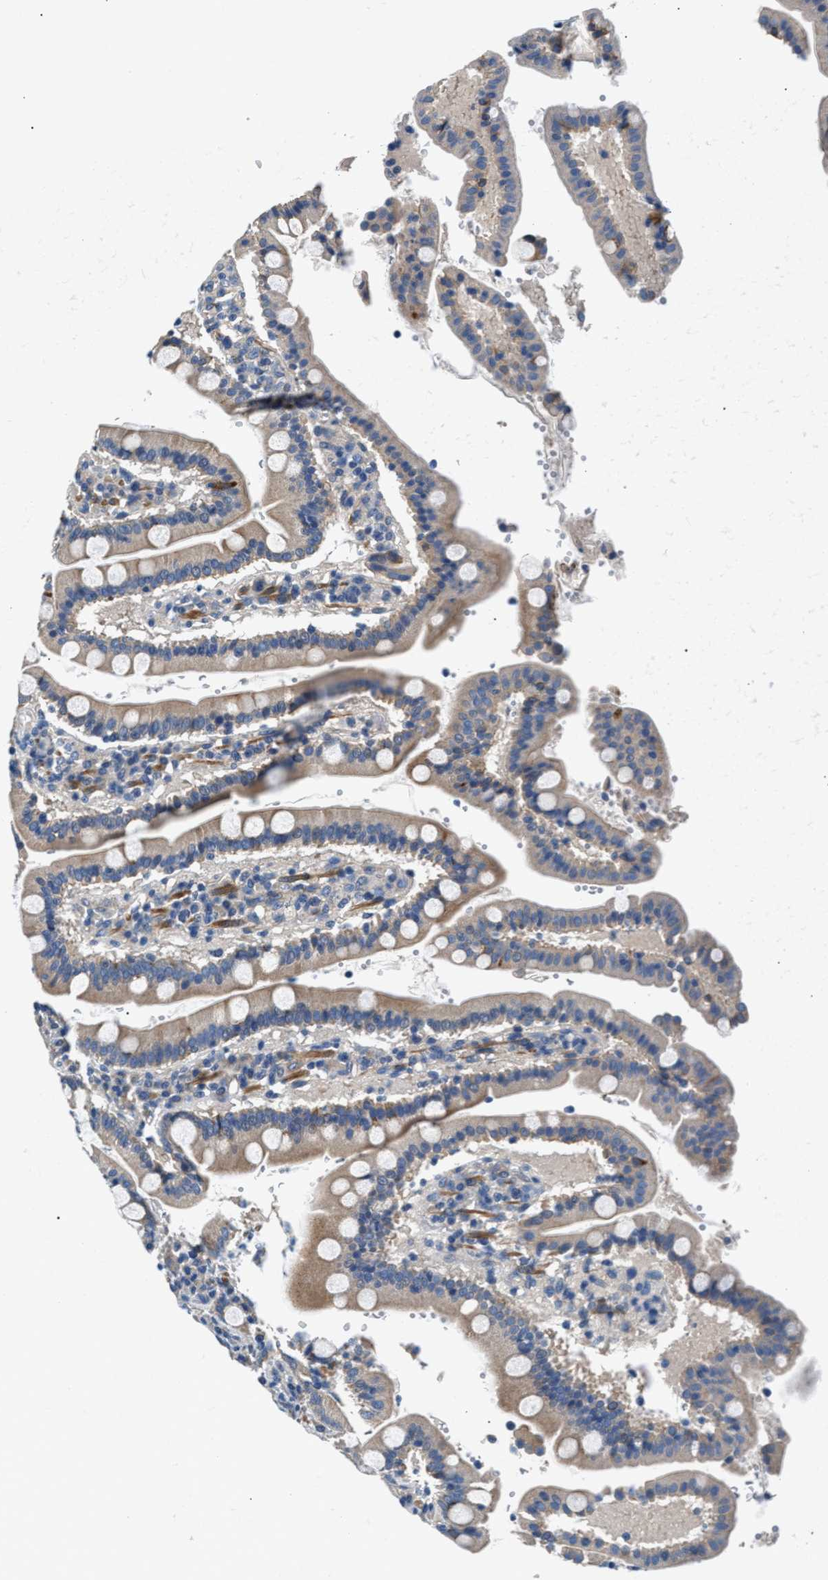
{"staining": {"intensity": "moderate", "quantity": ">75%", "location": "cytoplasmic/membranous"}, "tissue": "duodenum", "cell_type": "Glandular cells", "image_type": "normal", "snomed": [{"axis": "morphology", "description": "Normal tissue, NOS"}, {"axis": "topography", "description": "Small intestine, NOS"}], "caption": "Immunohistochemistry photomicrograph of unremarkable human duodenum stained for a protein (brown), which displays medium levels of moderate cytoplasmic/membranous staining in about >75% of glandular cells.", "gene": "CDRT4", "patient": {"sex": "female", "age": 71}}